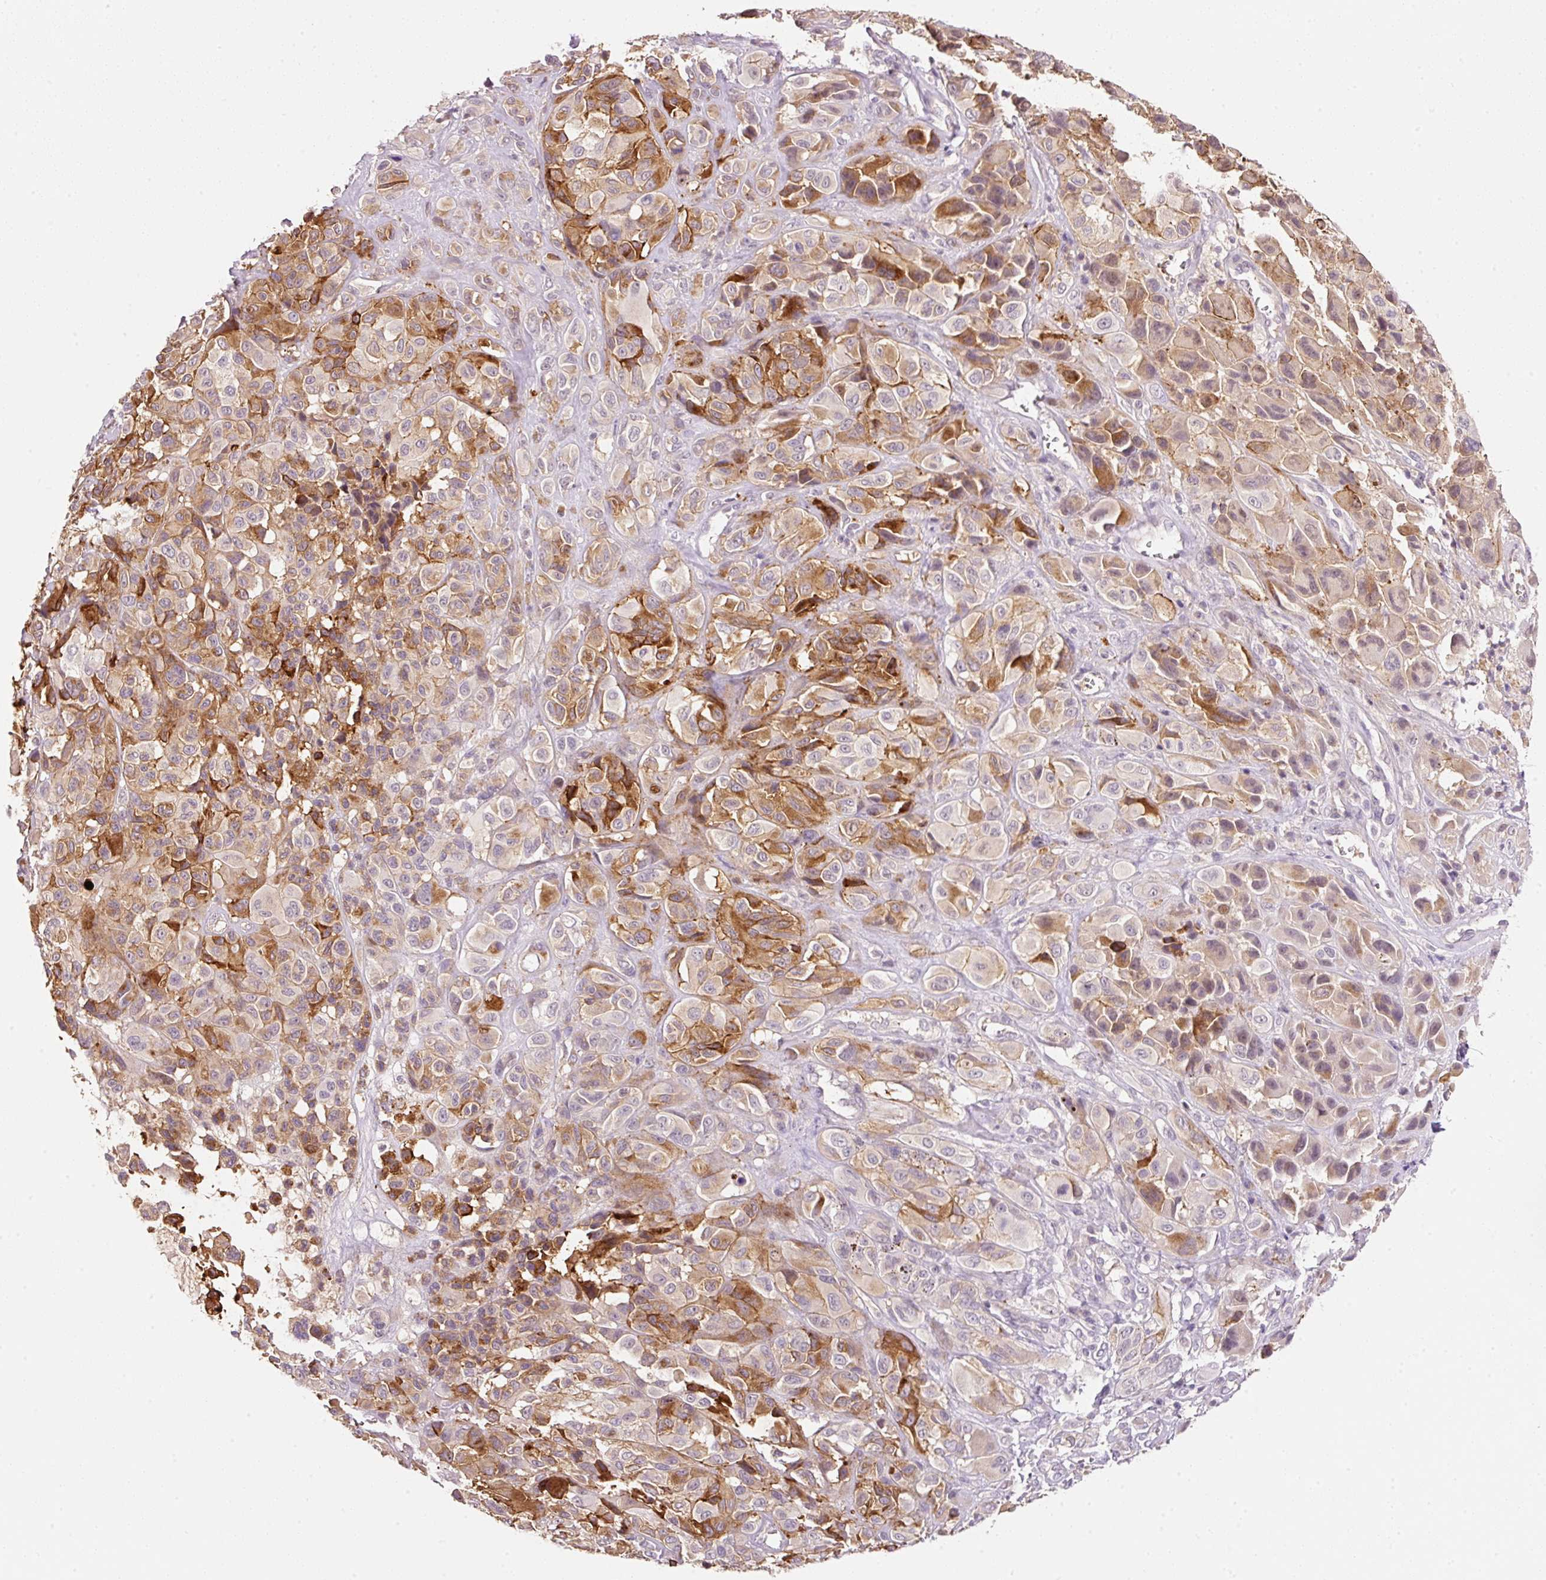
{"staining": {"intensity": "moderate", "quantity": "25%-75%", "location": "cytoplasmic/membranous"}, "tissue": "melanoma", "cell_type": "Tumor cells", "image_type": "cancer", "snomed": [{"axis": "morphology", "description": "Malignant melanoma, NOS"}, {"axis": "topography", "description": "Skin of trunk"}], "caption": "Immunohistochemistry (IHC) of malignant melanoma demonstrates medium levels of moderate cytoplasmic/membranous expression in approximately 25%-75% of tumor cells.", "gene": "TIRAP", "patient": {"sex": "male", "age": 71}}